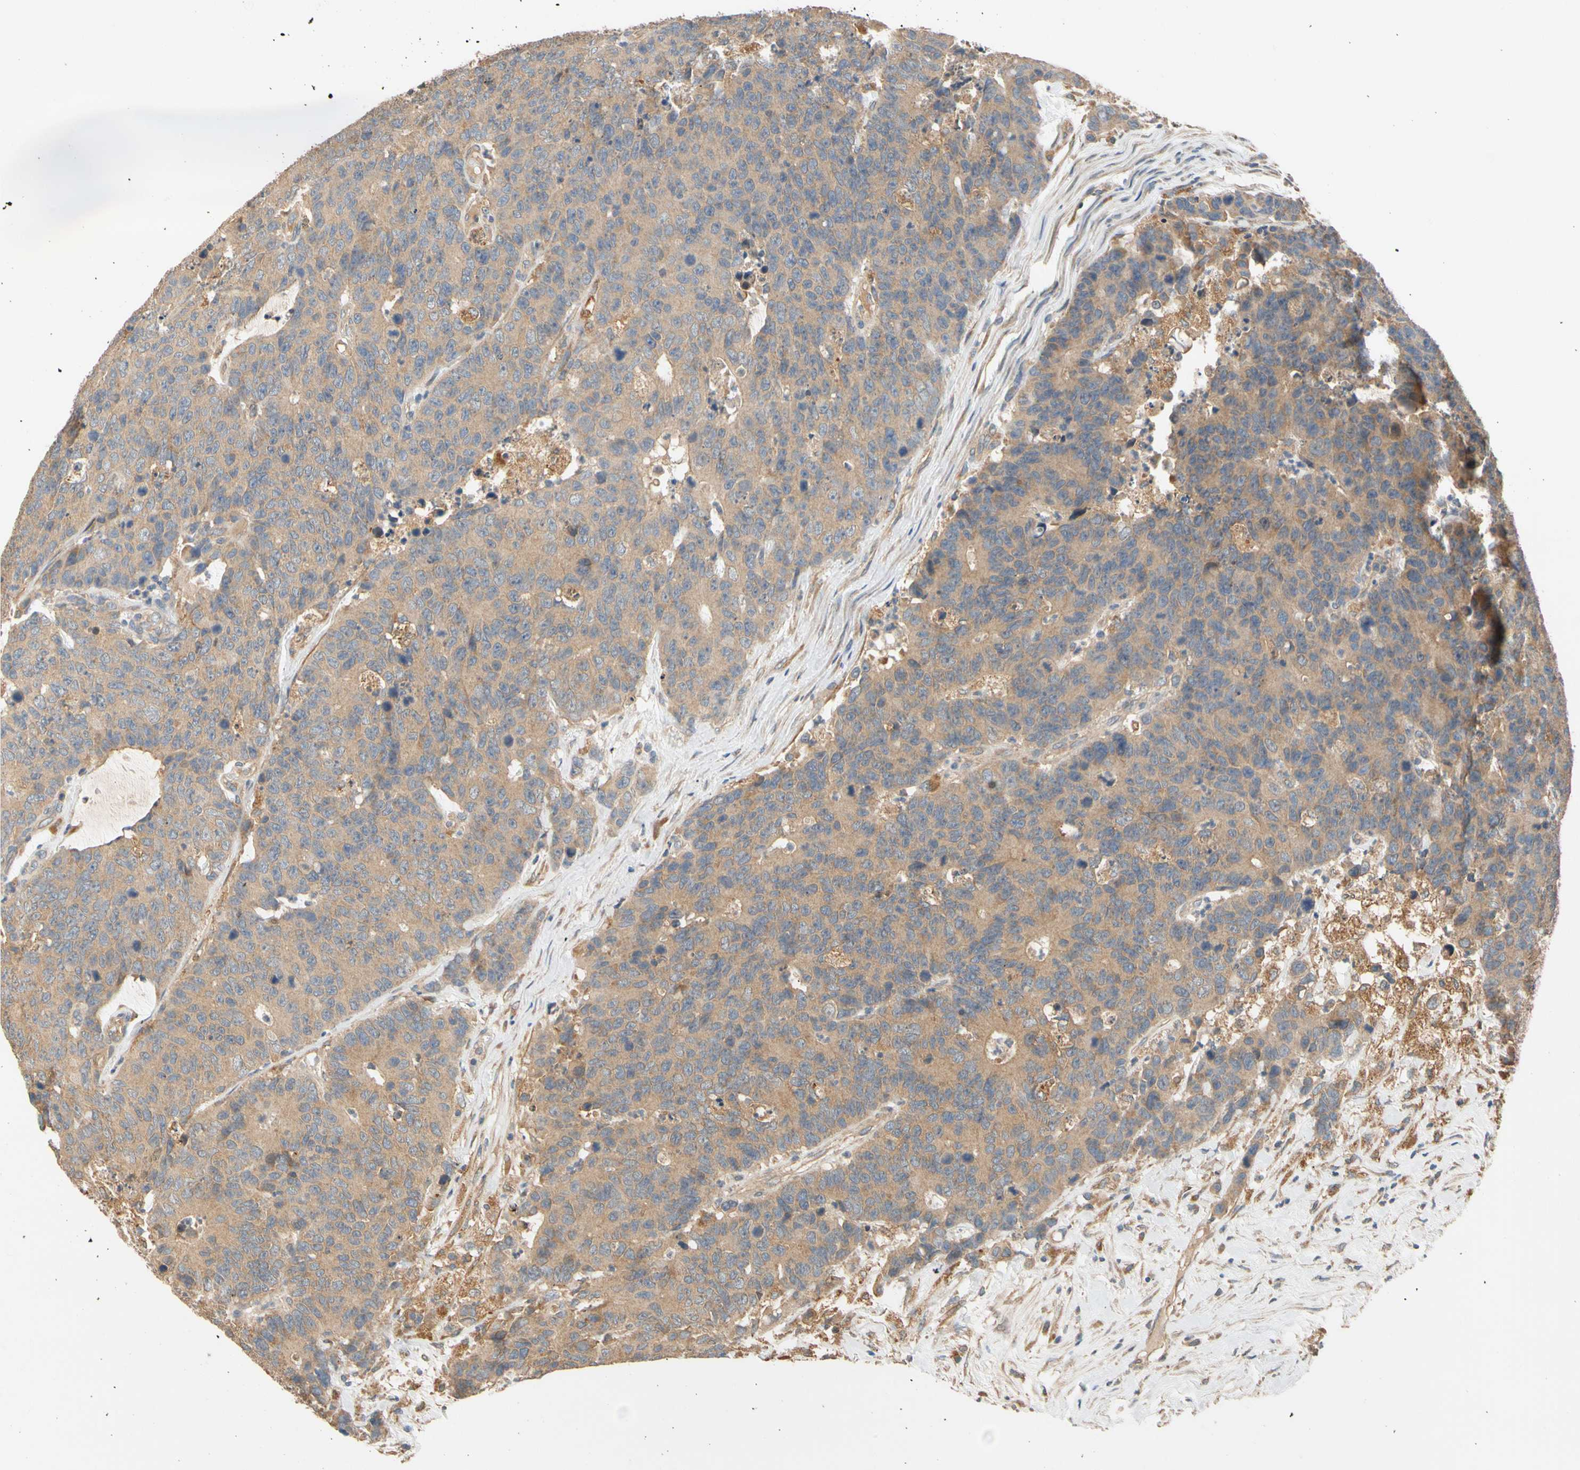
{"staining": {"intensity": "weak", "quantity": ">75%", "location": "cytoplasmic/membranous"}, "tissue": "colorectal cancer", "cell_type": "Tumor cells", "image_type": "cancer", "snomed": [{"axis": "morphology", "description": "Adenocarcinoma, NOS"}, {"axis": "topography", "description": "Colon"}], "caption": "Colorectal cancer tissue shows weak cytoplasmic/membranous expression in about >75% of tumor cells", "gene": "USP46", "patient": {"sex": "female", "age": 86}}